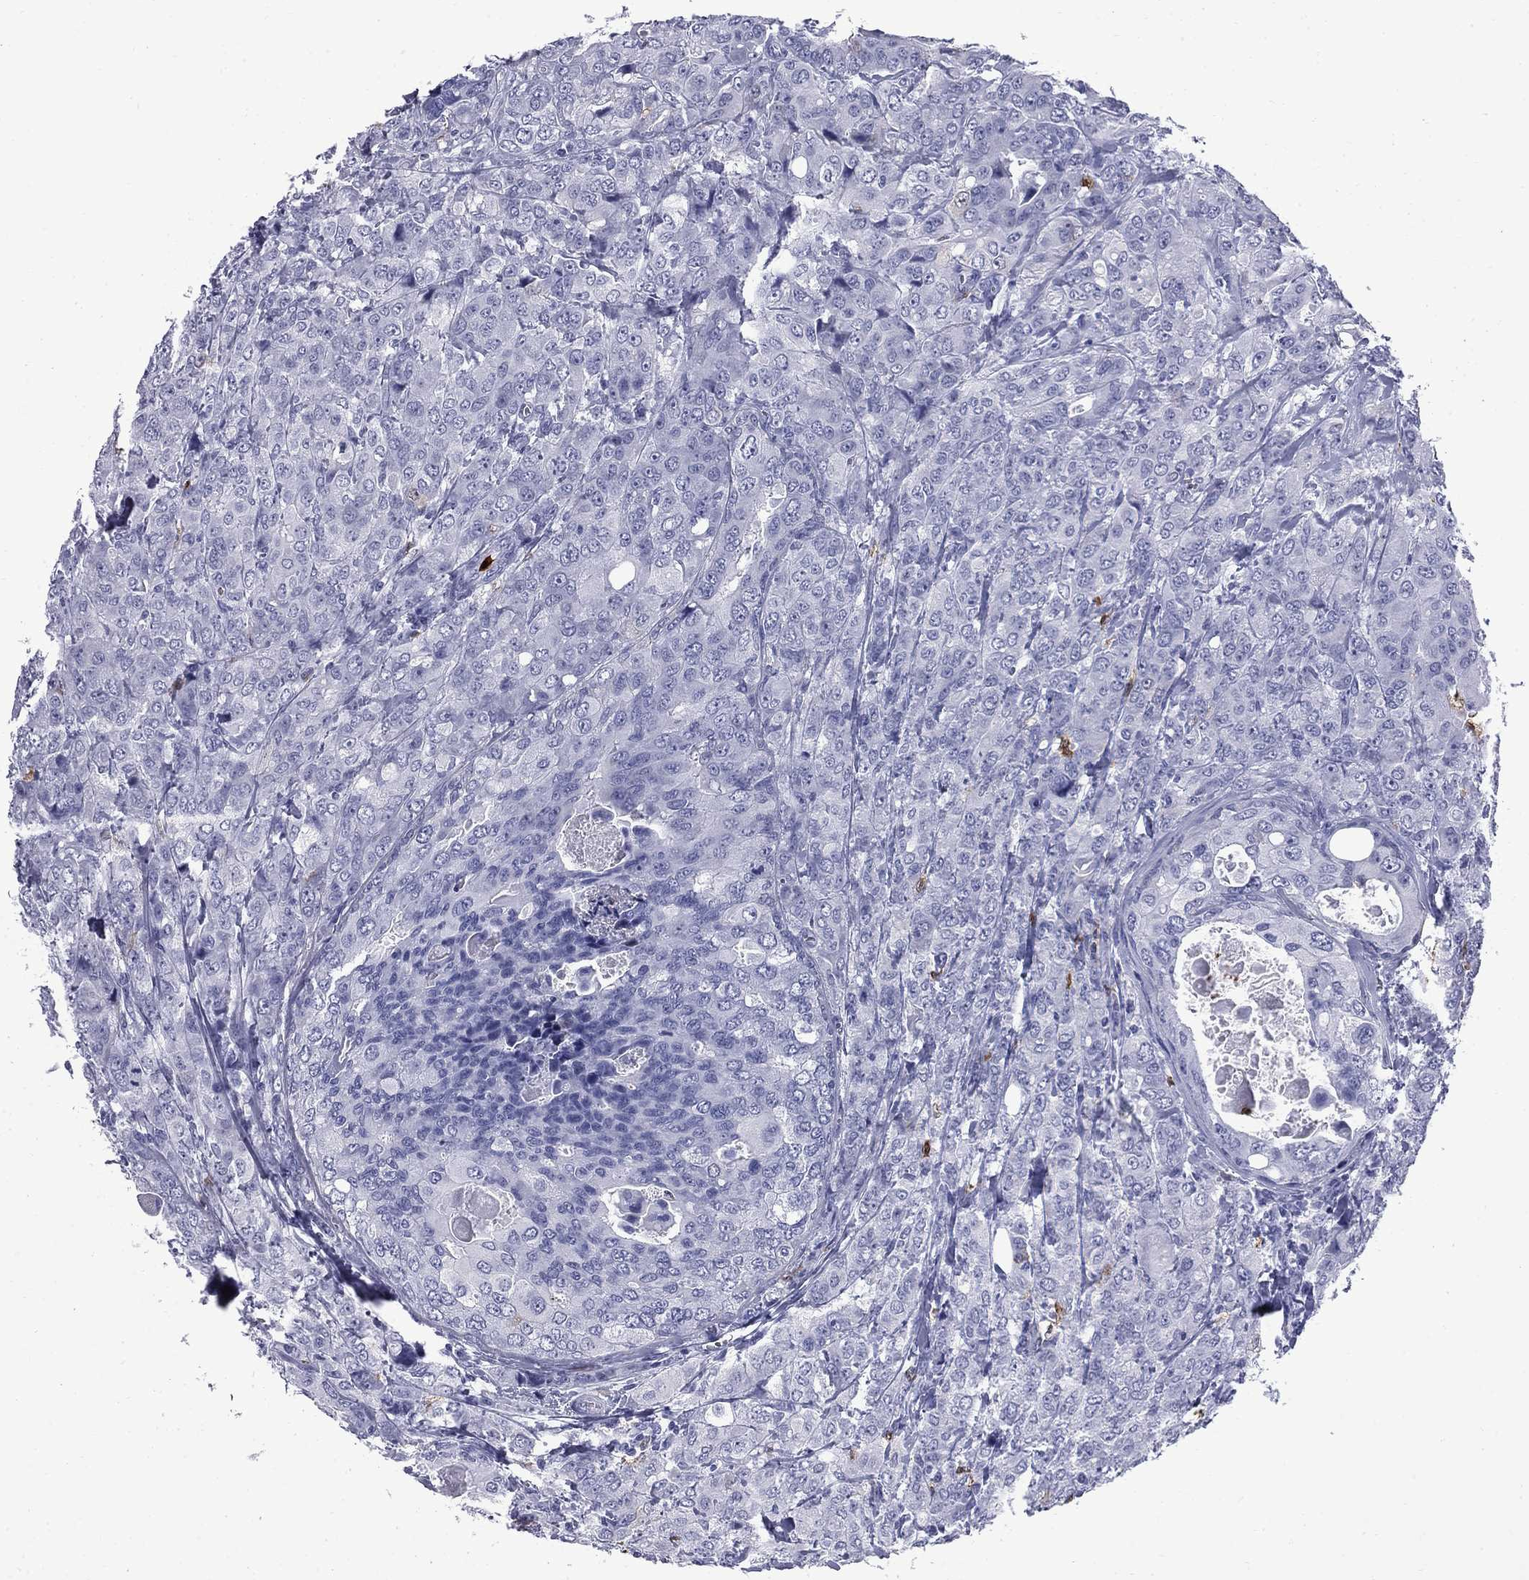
{"staining": {"intensity": "negative", "quantity": "none", "location": "none"}, "tissue": "breast cancer", "cell_type": "Tumor cells", "image_type": "cancer", "snomed": [{"axis": "morphology", "description": "Duct carcinoma"}, {"axis": "topography", "description": "Breast"}], "caption": "Breast cancer was stained to show a protein in brown. There is no significant staining in tumor cells. (DAB immunohistochemistry (IHC), high magnification).", "gene": "TRIM29", "patient": {"sex": "female", "age": 43}}